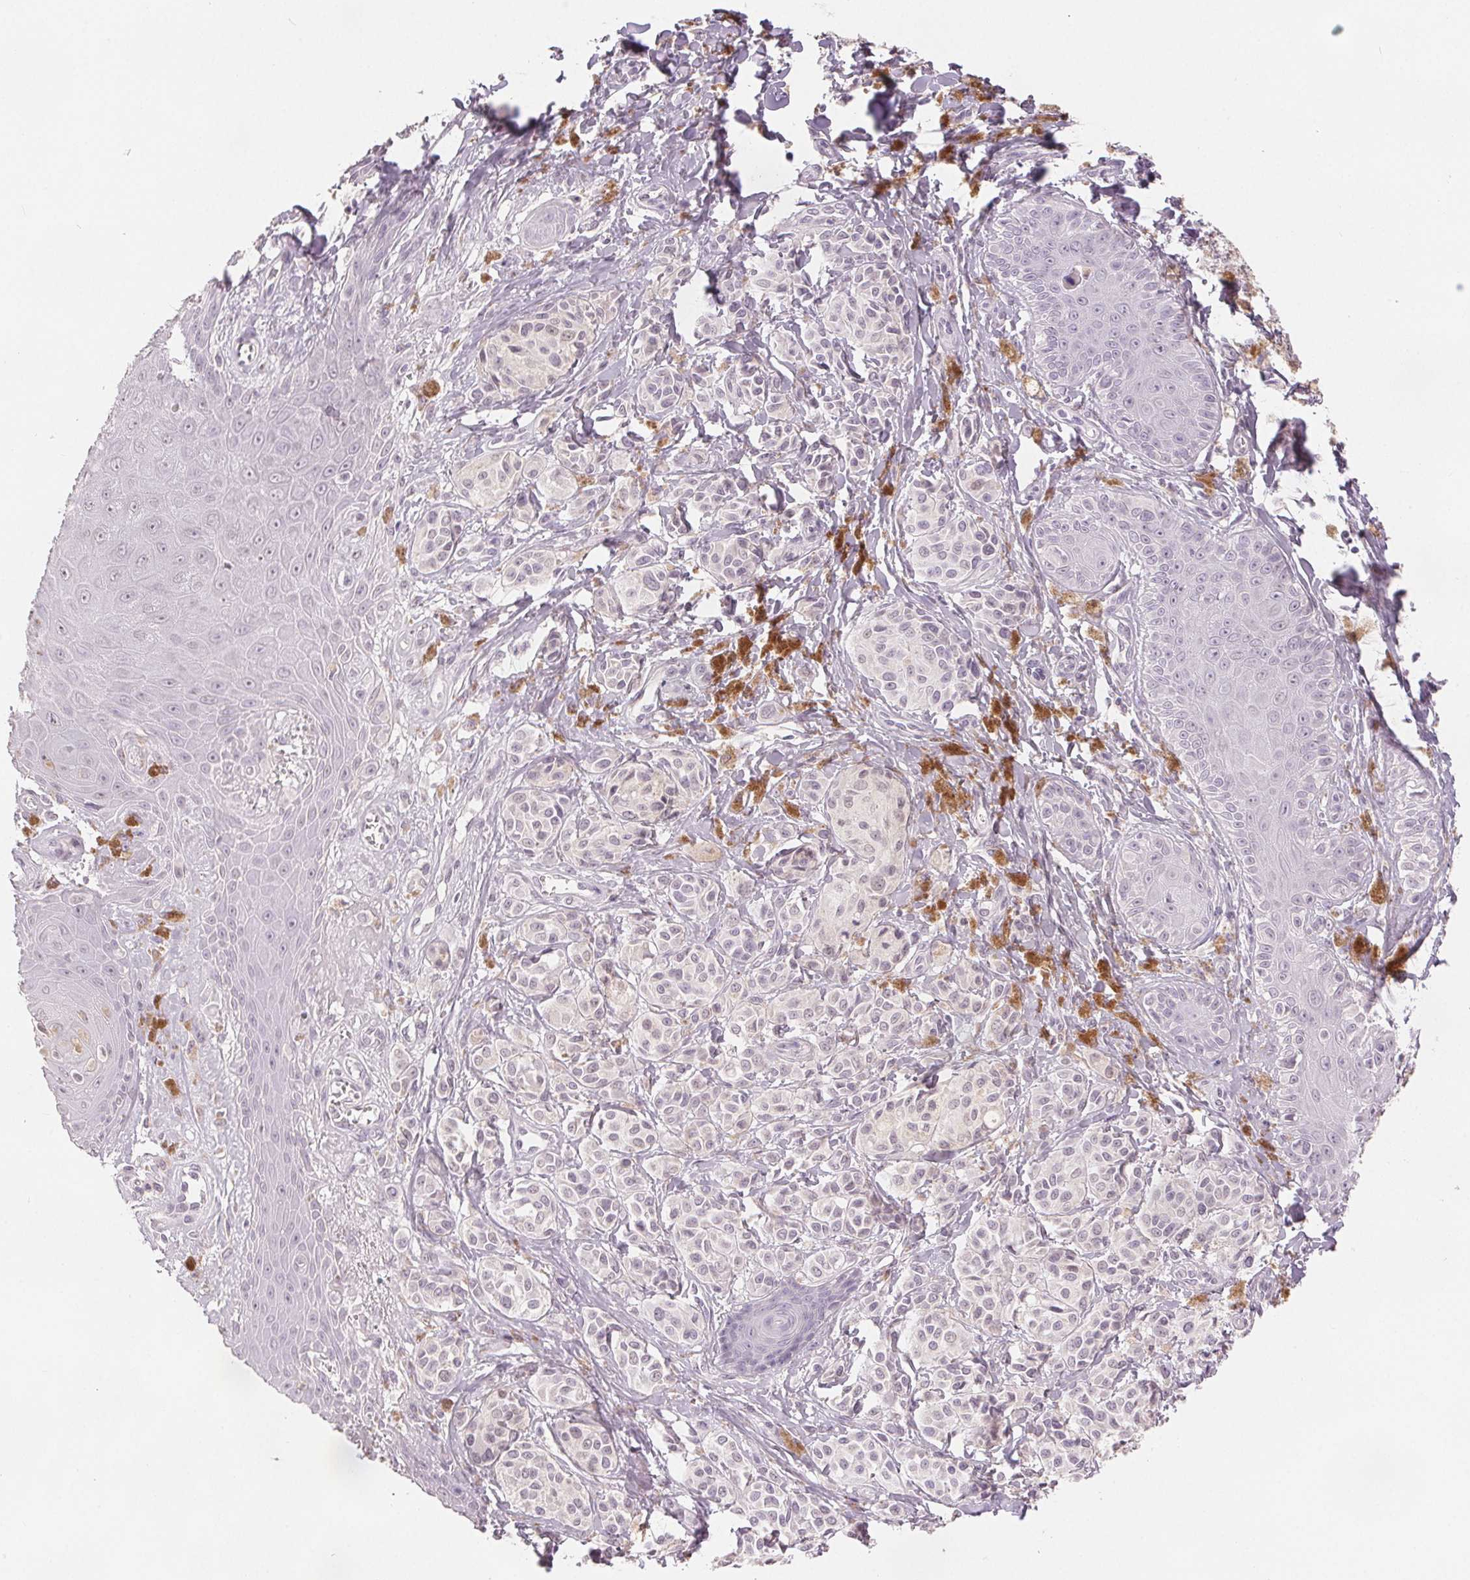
{"staining": {"intensity": "negative", "quantity": "none", "location": "none"}, "tissue": "melanoma", "cell_type": "Tumor cells", "image_type": "cancer", "snomed": [{"axis": "morphology", "description": "Malignant melanoma, NOS"}, {"axis": "topography", "description": "Skin"}], "caption": "Immunohistochemistry photomicrograph of malignant melanoma stained for a protein (brown), which exhibits no expression in tumor cells.", "gene": "SLC27A5", "patient": {"sex": "female", "age": 80}}